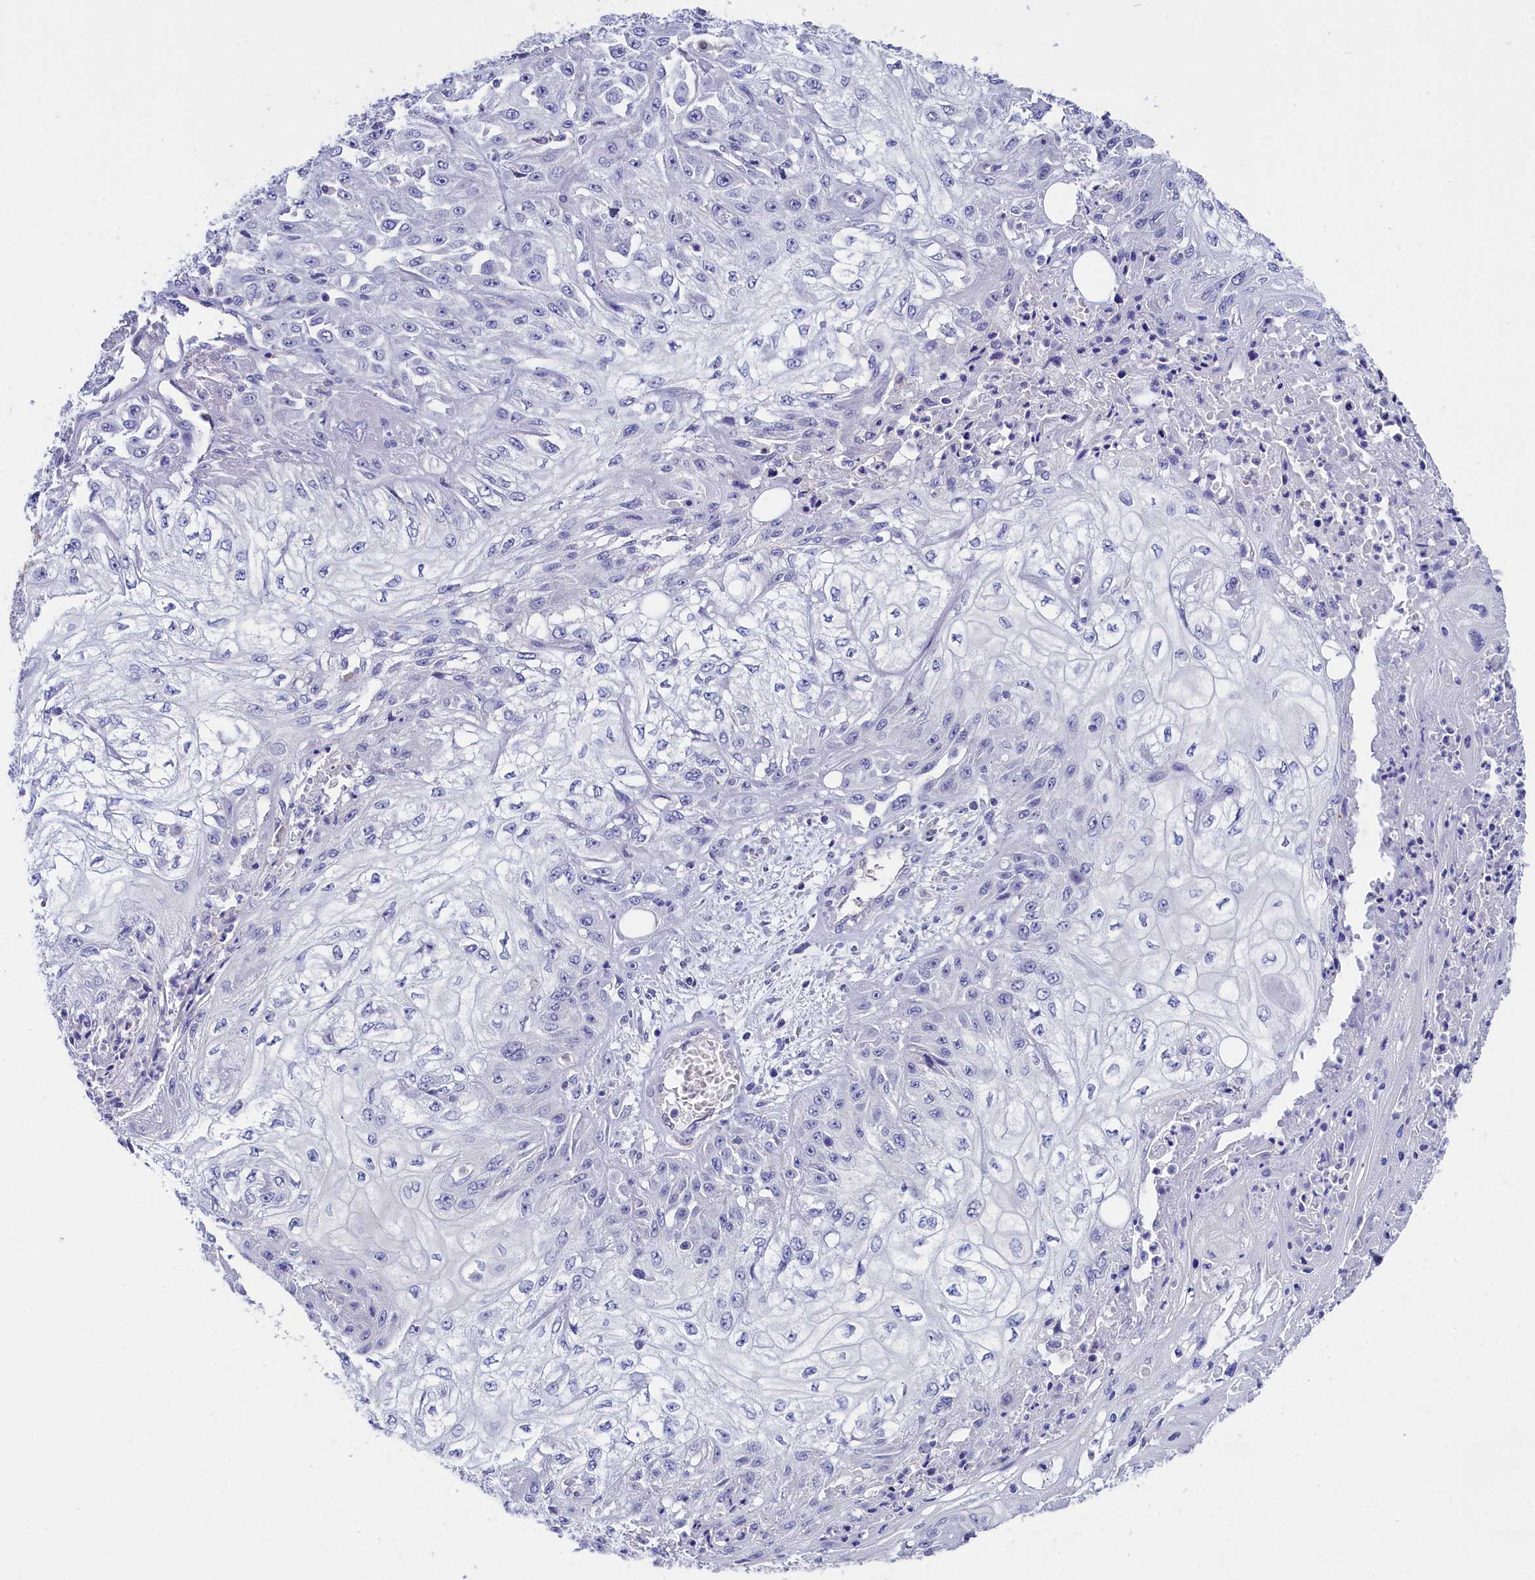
{"staining": {"intensity": "negative", "quantity": "none", "location": "none"}, "tissue": "skin cancer", "cell_type": "Tumor cells", "image_type": "cancer", "snomed": [{"axis": "morphology", "description": "Squamous cell carcinoma, NOS"}, {"axis": "morphology", "description": "Squamous cell carcinoma, metastatic, NOS"}, {"axis": "topography", "description": "Skin"}, {"axis": "topography", "description": "Lymph node"}], "caption": "An immunohistochemistry histopathology image of squamous cell carcinoma (skin) is shown. There is no staining in tumor cells of squamous cell carcinoma (skin).", "gene": "C11orf54", "patient": {"sex": "male", "age": 75}}